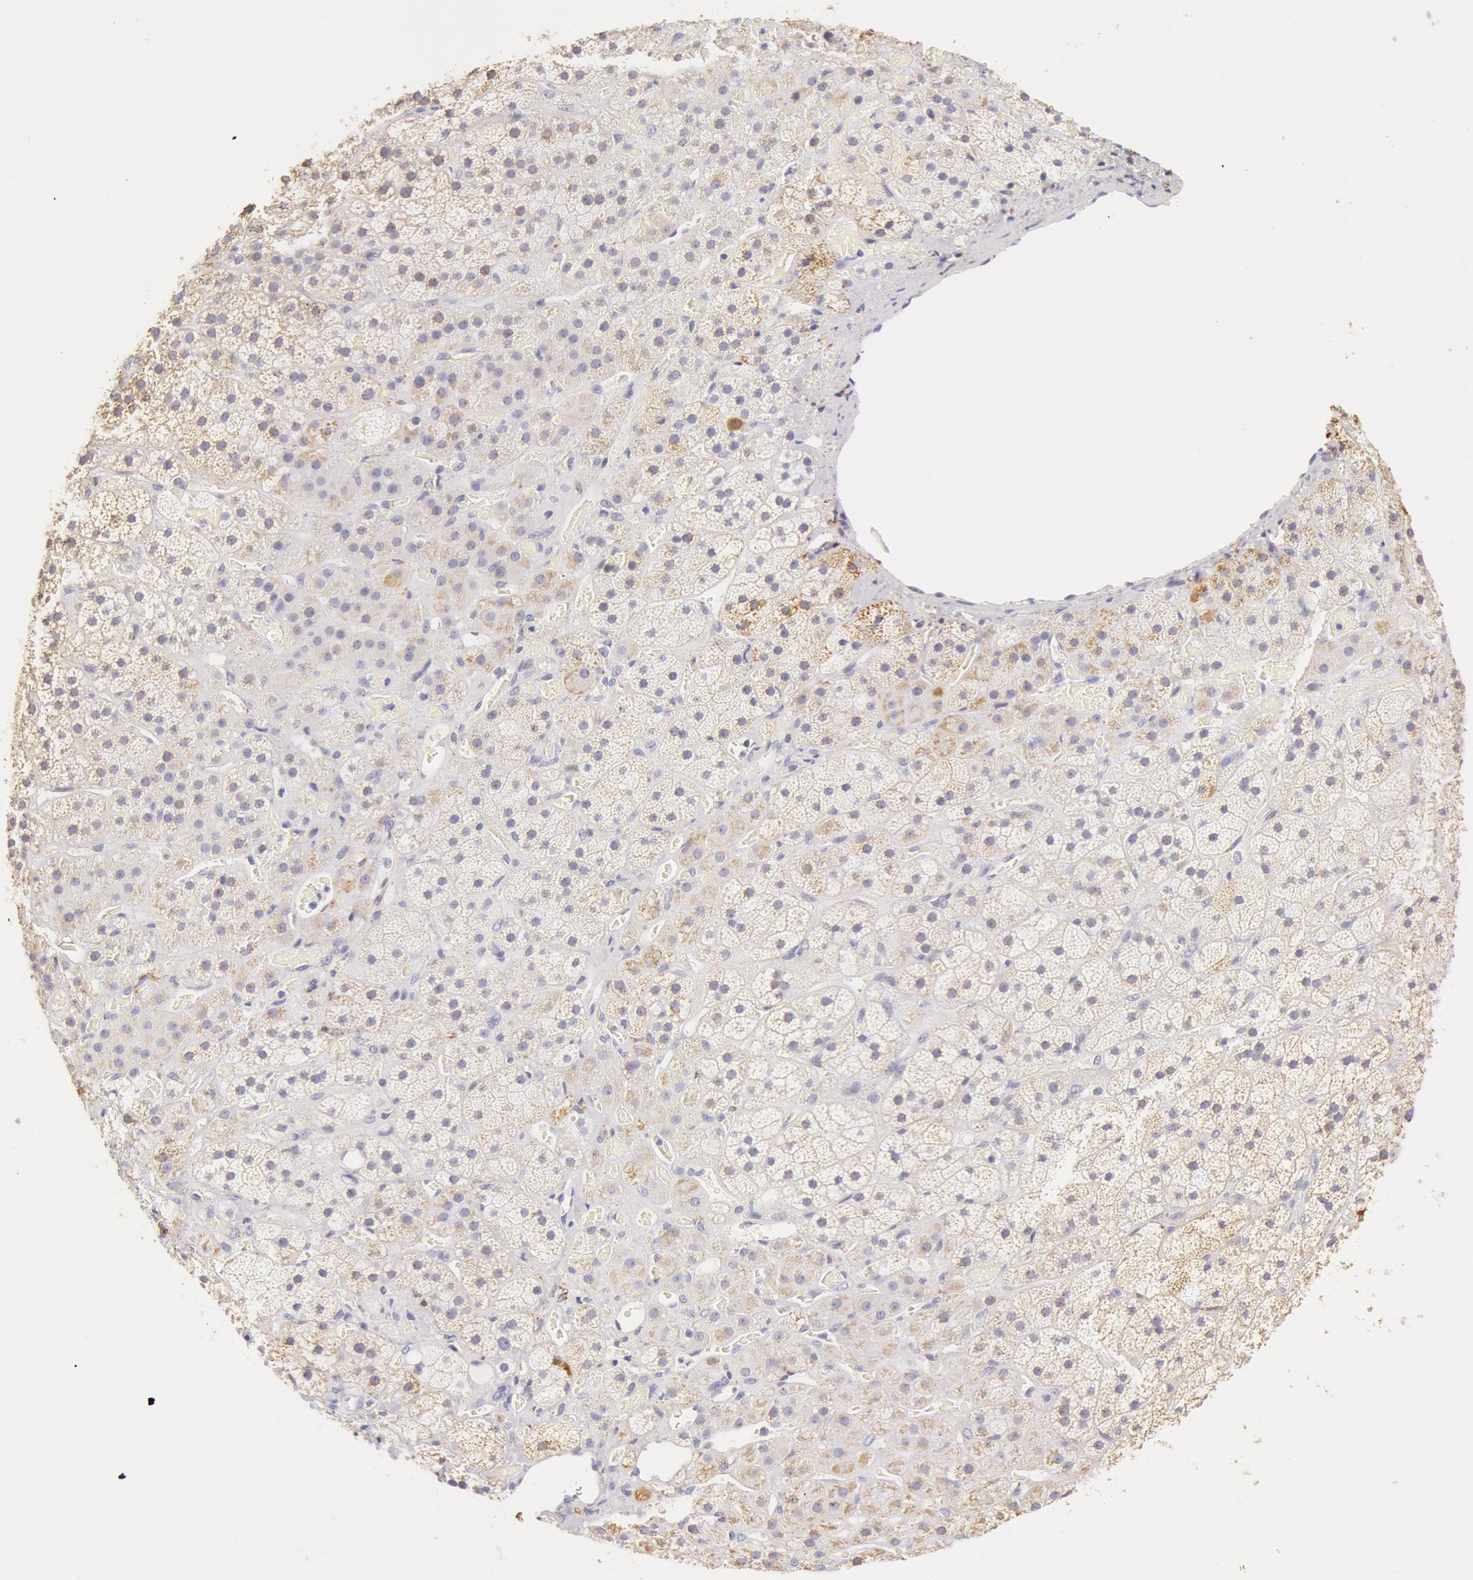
{"staining": {"intensity": "weak", "quantity": ">75%", "location": "cytoplasmic/membranous"}, "tissue": "adrenal gland", "cell_type": "Glandular cells", "image_type": "normal", "snomed": [{"axis": "morphology", "description": "Normal tissue, NOS"}, {"axis": "topography", "description": "Adrenal gland"}], "caption": "This histopathology image demonstrates normal adrenal gland stained with IHC to label a protein in brown. The cytoplasmic/membranous of glandular cells show weak positivity for the protein. Nuclei are counter-stained blue.", "gene": "ATP5F1B", "patient": {"sex": "male", "age": 57}}